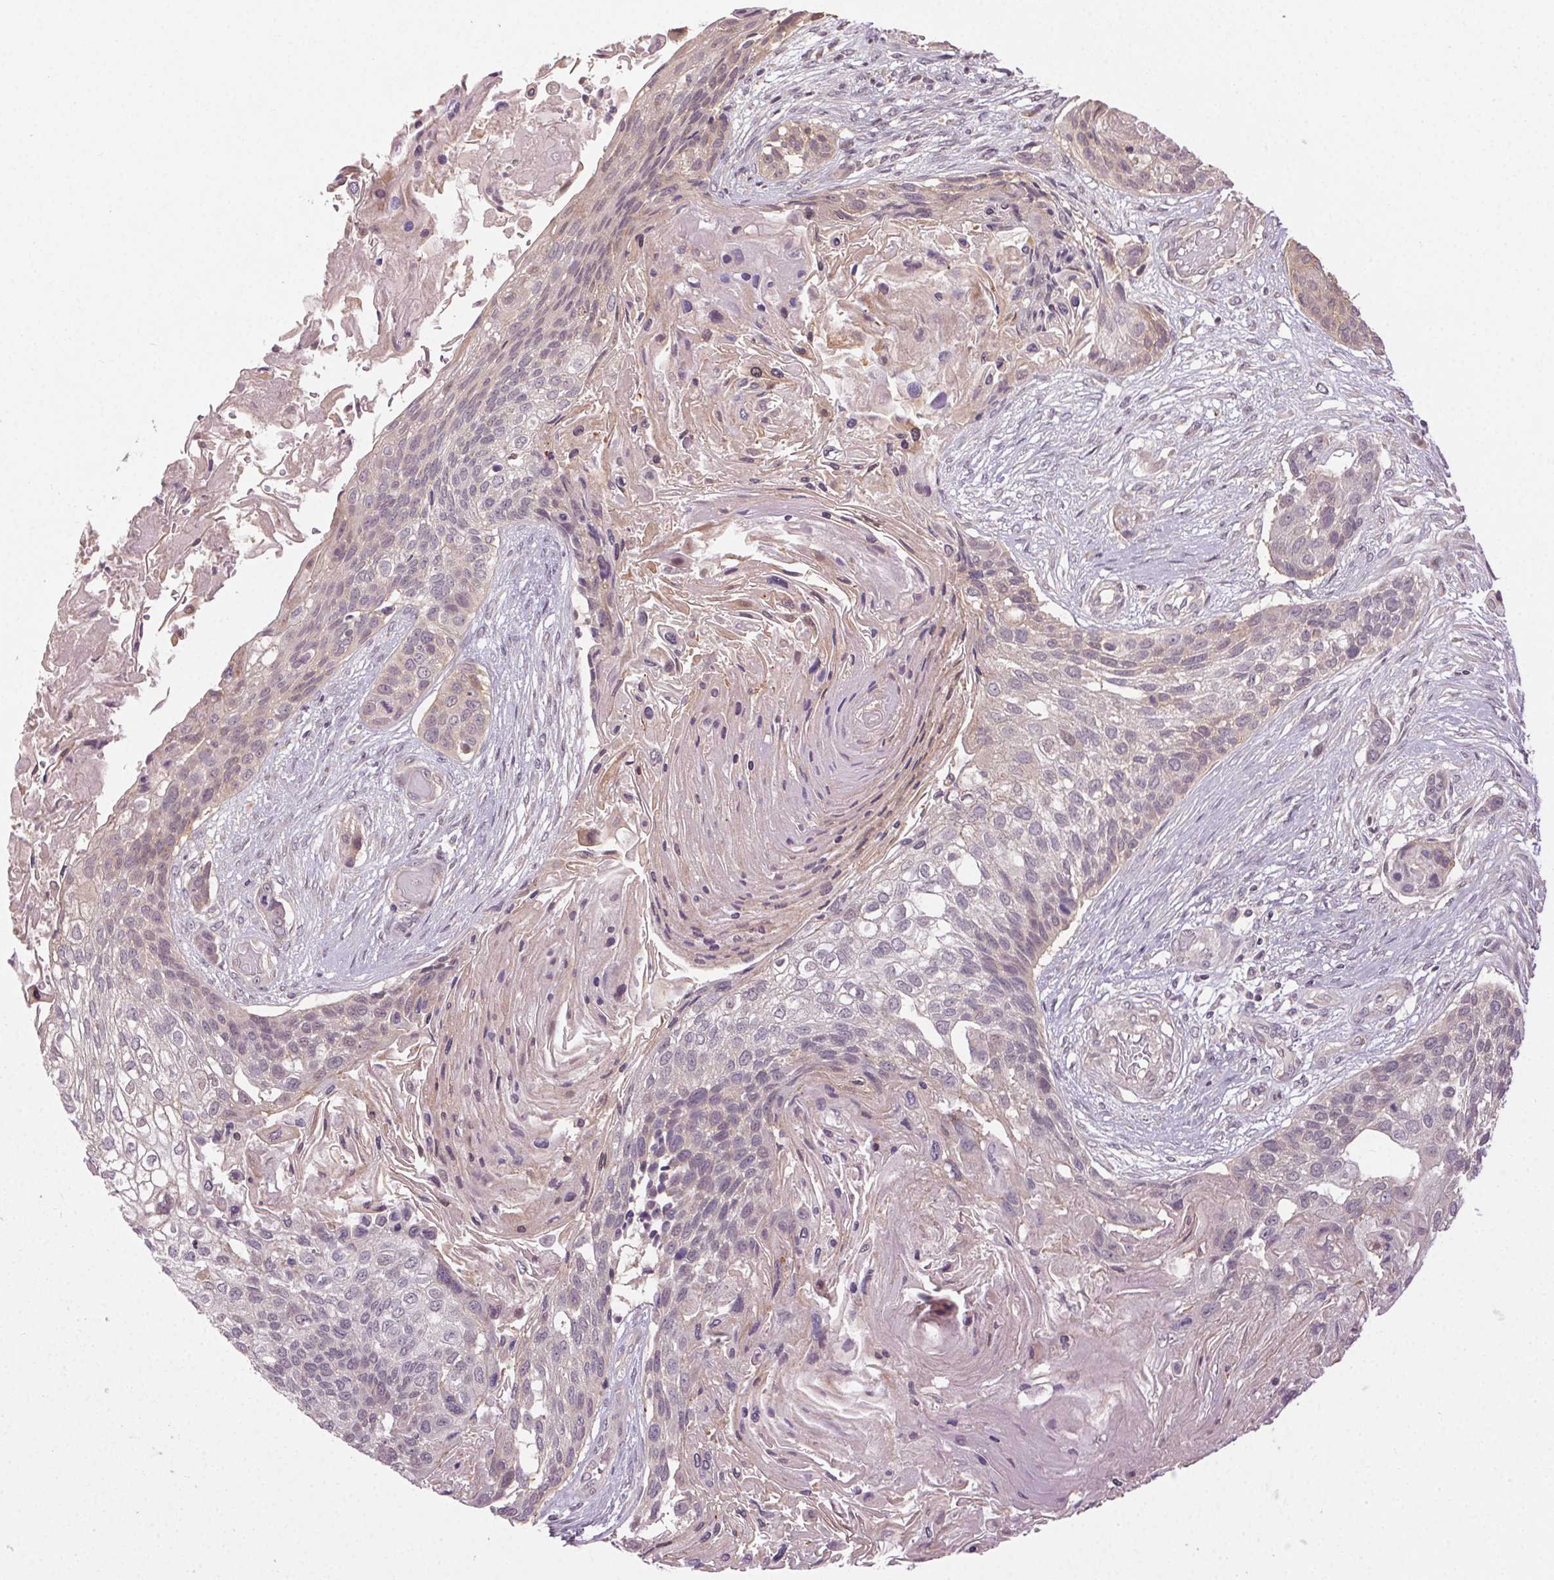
{"staining": {"intensity": "negative", "quantity": "none", "location": "none"}, "tissue": "lung cancer", "cell_type": "Tumor cells", "image_type": "cancer", "snomed": [{"axis": "morphology", "description": "Squamous cell carcinoma, NOS"}, {"axis": "topography", "description": "Lung"}], "caption": "DAB immunohistochemical staining of lung squamous cell carcinoma exhibits no significant expression in tumor cells.", "gene": "ATP1B3", "patient": {"sex": "male", "age": 69}}